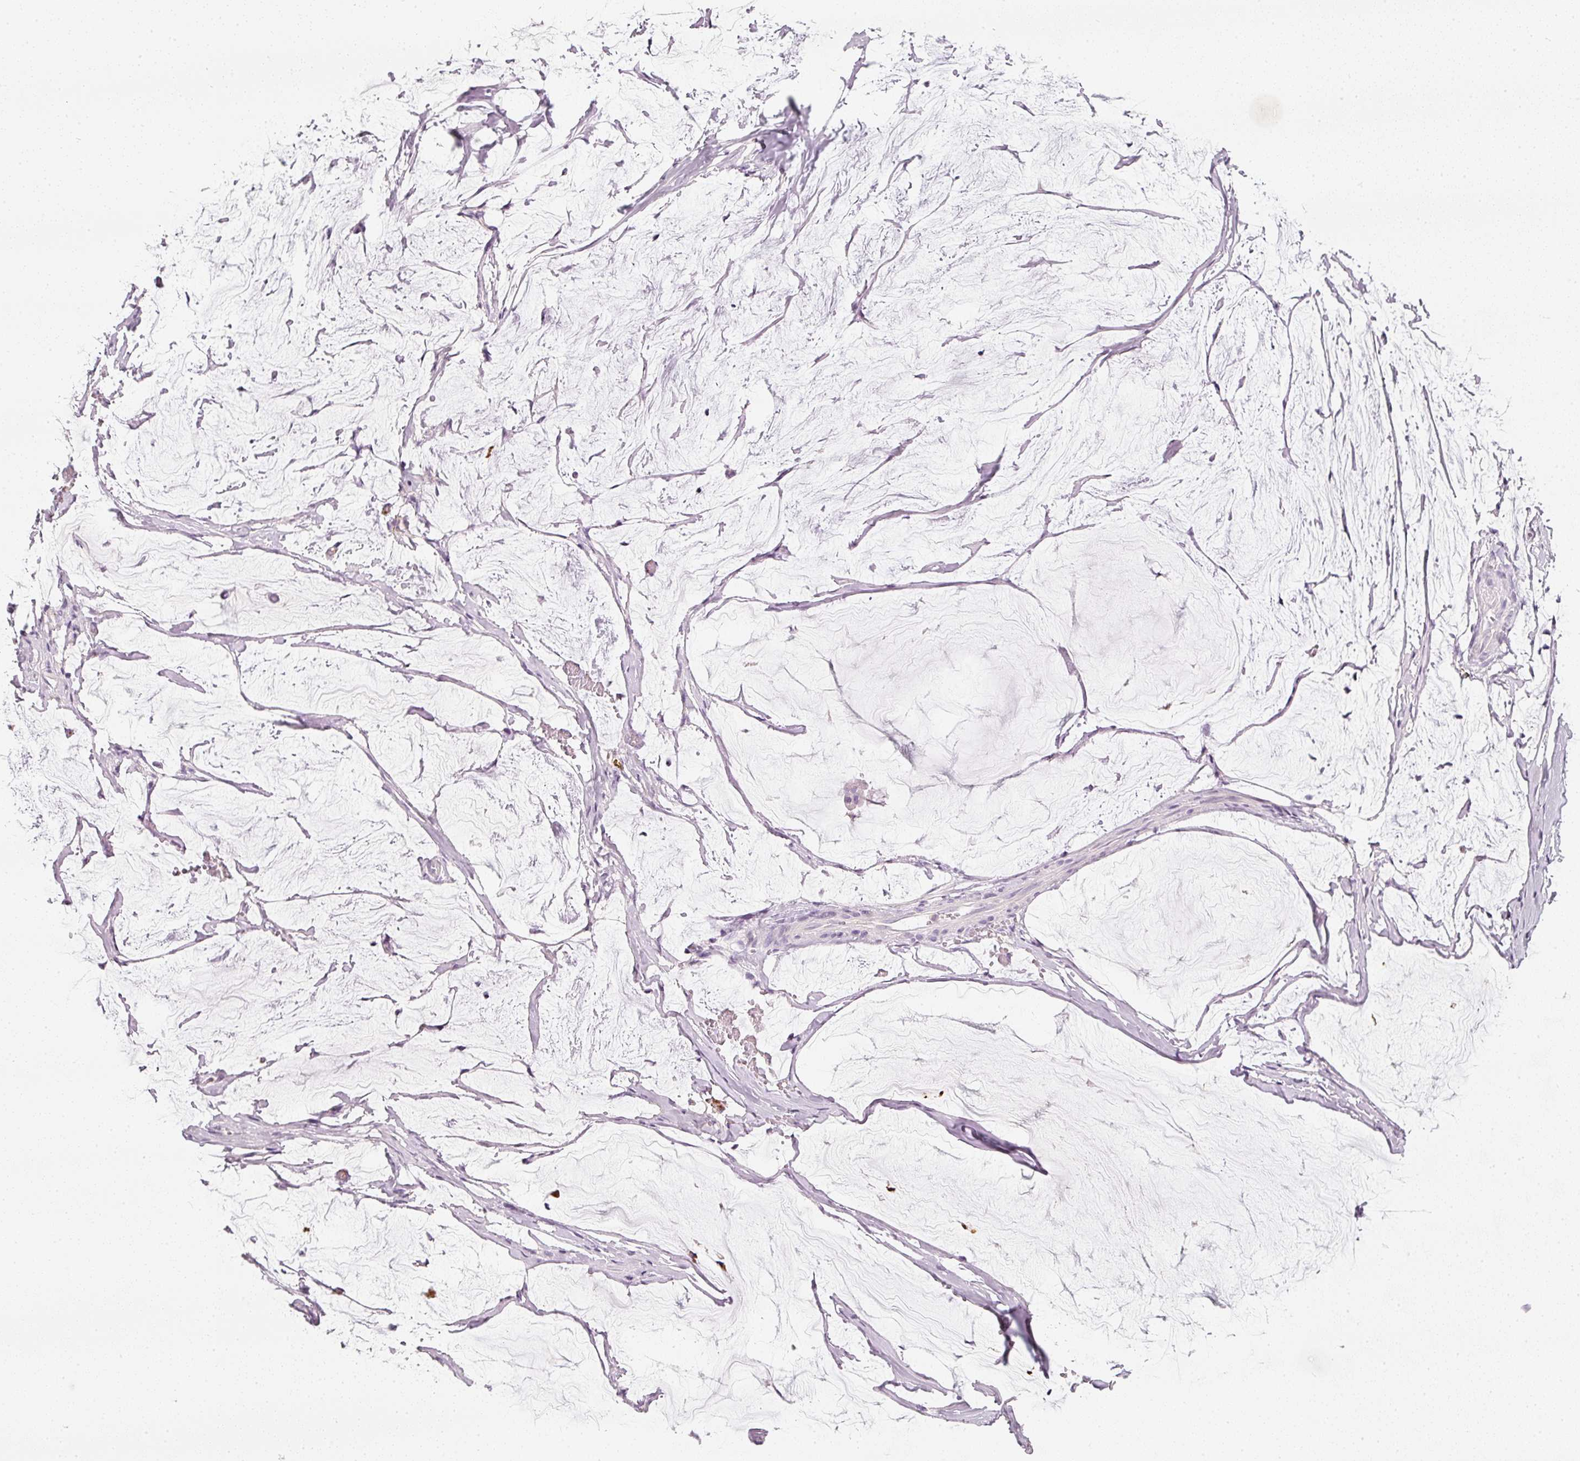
{"staining": {"intensity": "negative", "quantity": "none", "location": "none"}, "tissue": "ovarian cancer", "cell_type": "Tumor cells", "image_type": "cancer", "snomed": [{"axis": "morphology", "description": "Cystadenocarcinoma, mucinous, NOS"}, {"axis": "topography", "description": "Ovary"}], "caption": "An IHC image of ovarian mucinous cystadenocarcinoma is shown. There is no staining in tumor cells of ovarian mucinous cystadenocarcinoma.", "gene": "LECT2", "patient": {"sex": "female", "age": 73}}